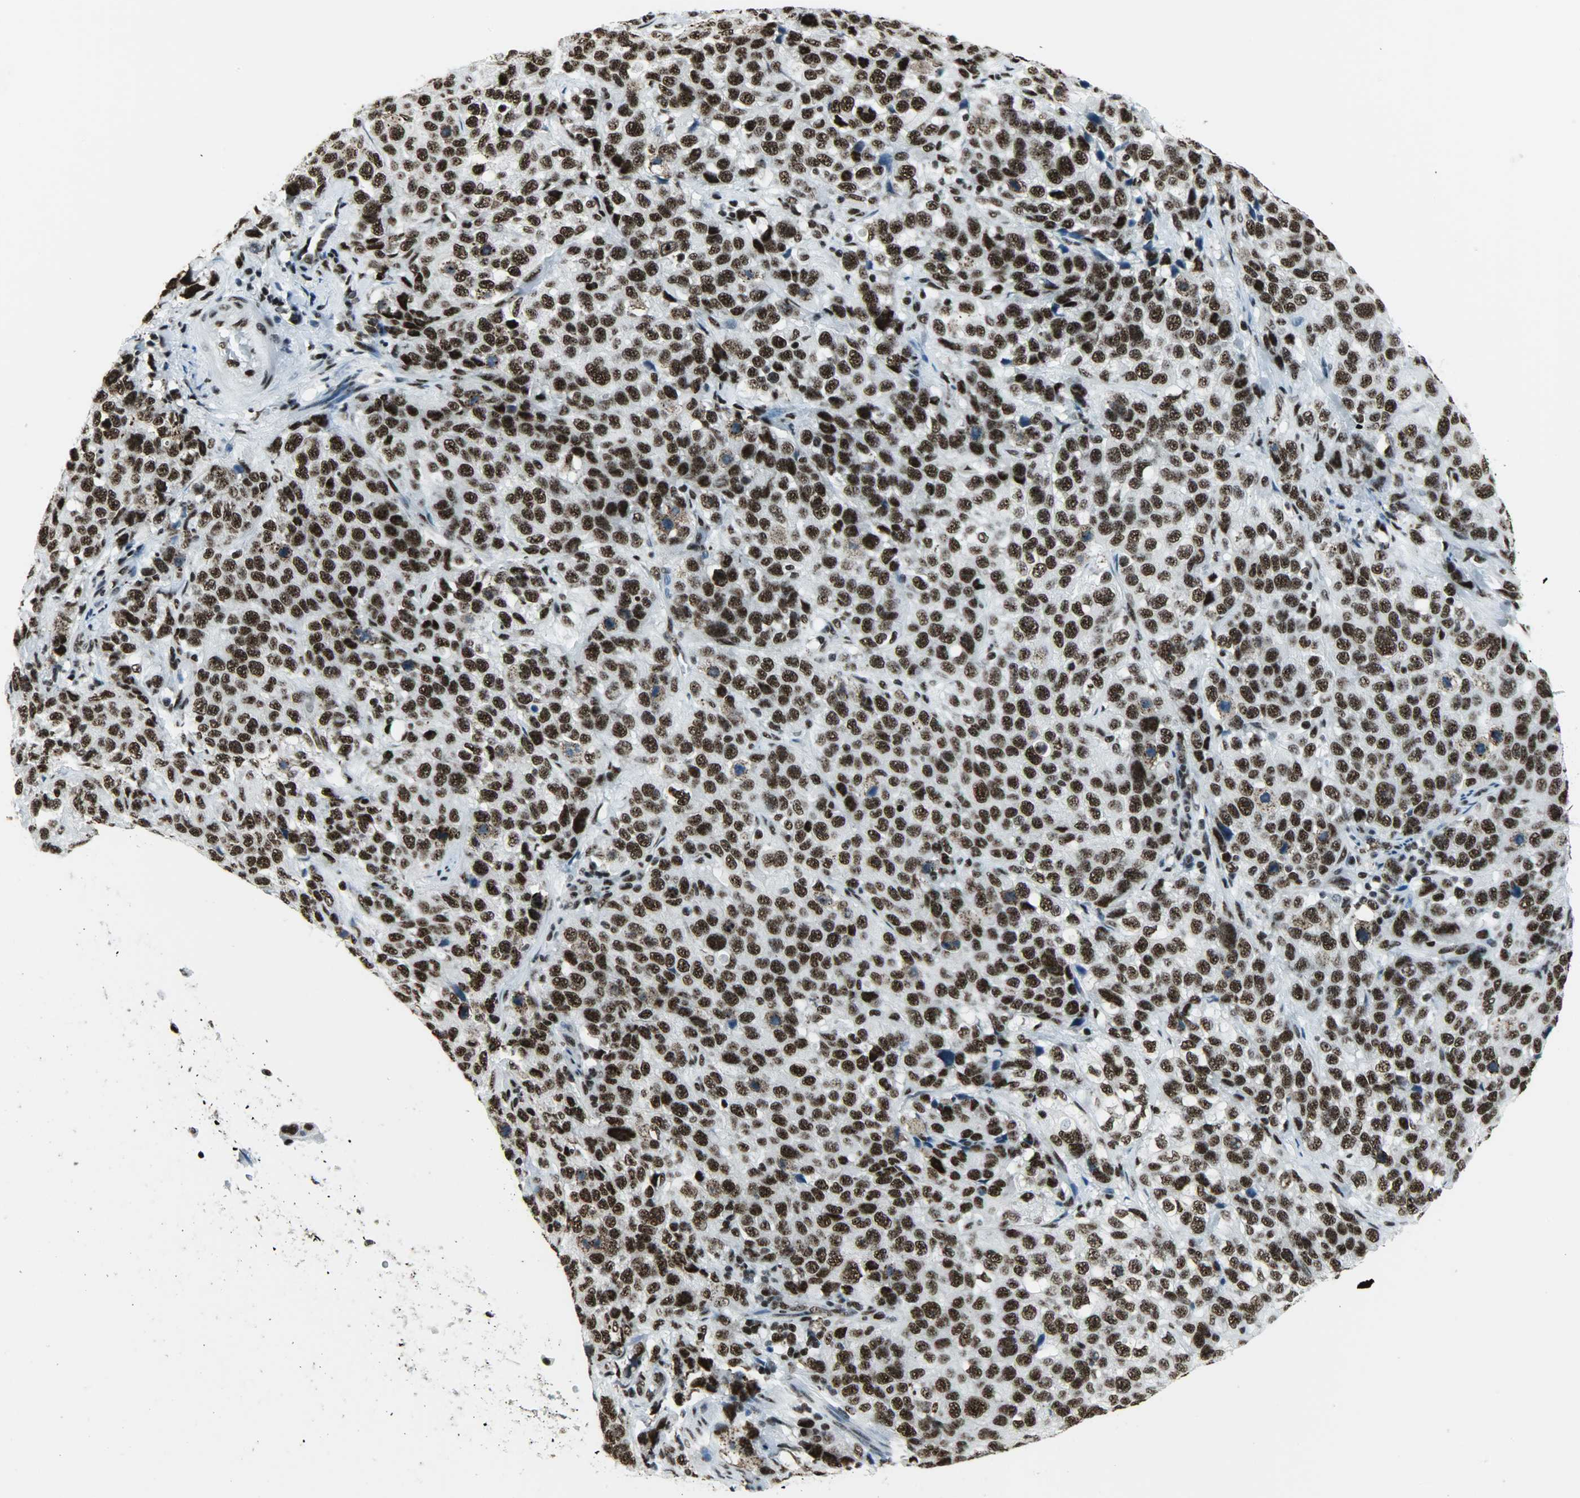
{"staining": {"intensity": "strong", "quantity": ">75%", "location": "nuclear"}, "tissue": "stomach cancer", "cell_type": "Tumor cells", "image_type": "cancer", "snomed": [{"axis": "morphology", "description": "Normal tissue, NOS"}, {"axis": "morphology", "description": "Adenocarcinoma, NOS"}, {"axis": "topography", "description": "Stomach"}], "caption": "About >75% of tumor cells in stomach cancer exhibit strong nuclear protein positivity as visualized by brown immunohistochemical staining.", "gene": "SNRPA", "patient": {"sex": "male", "age": 48}}